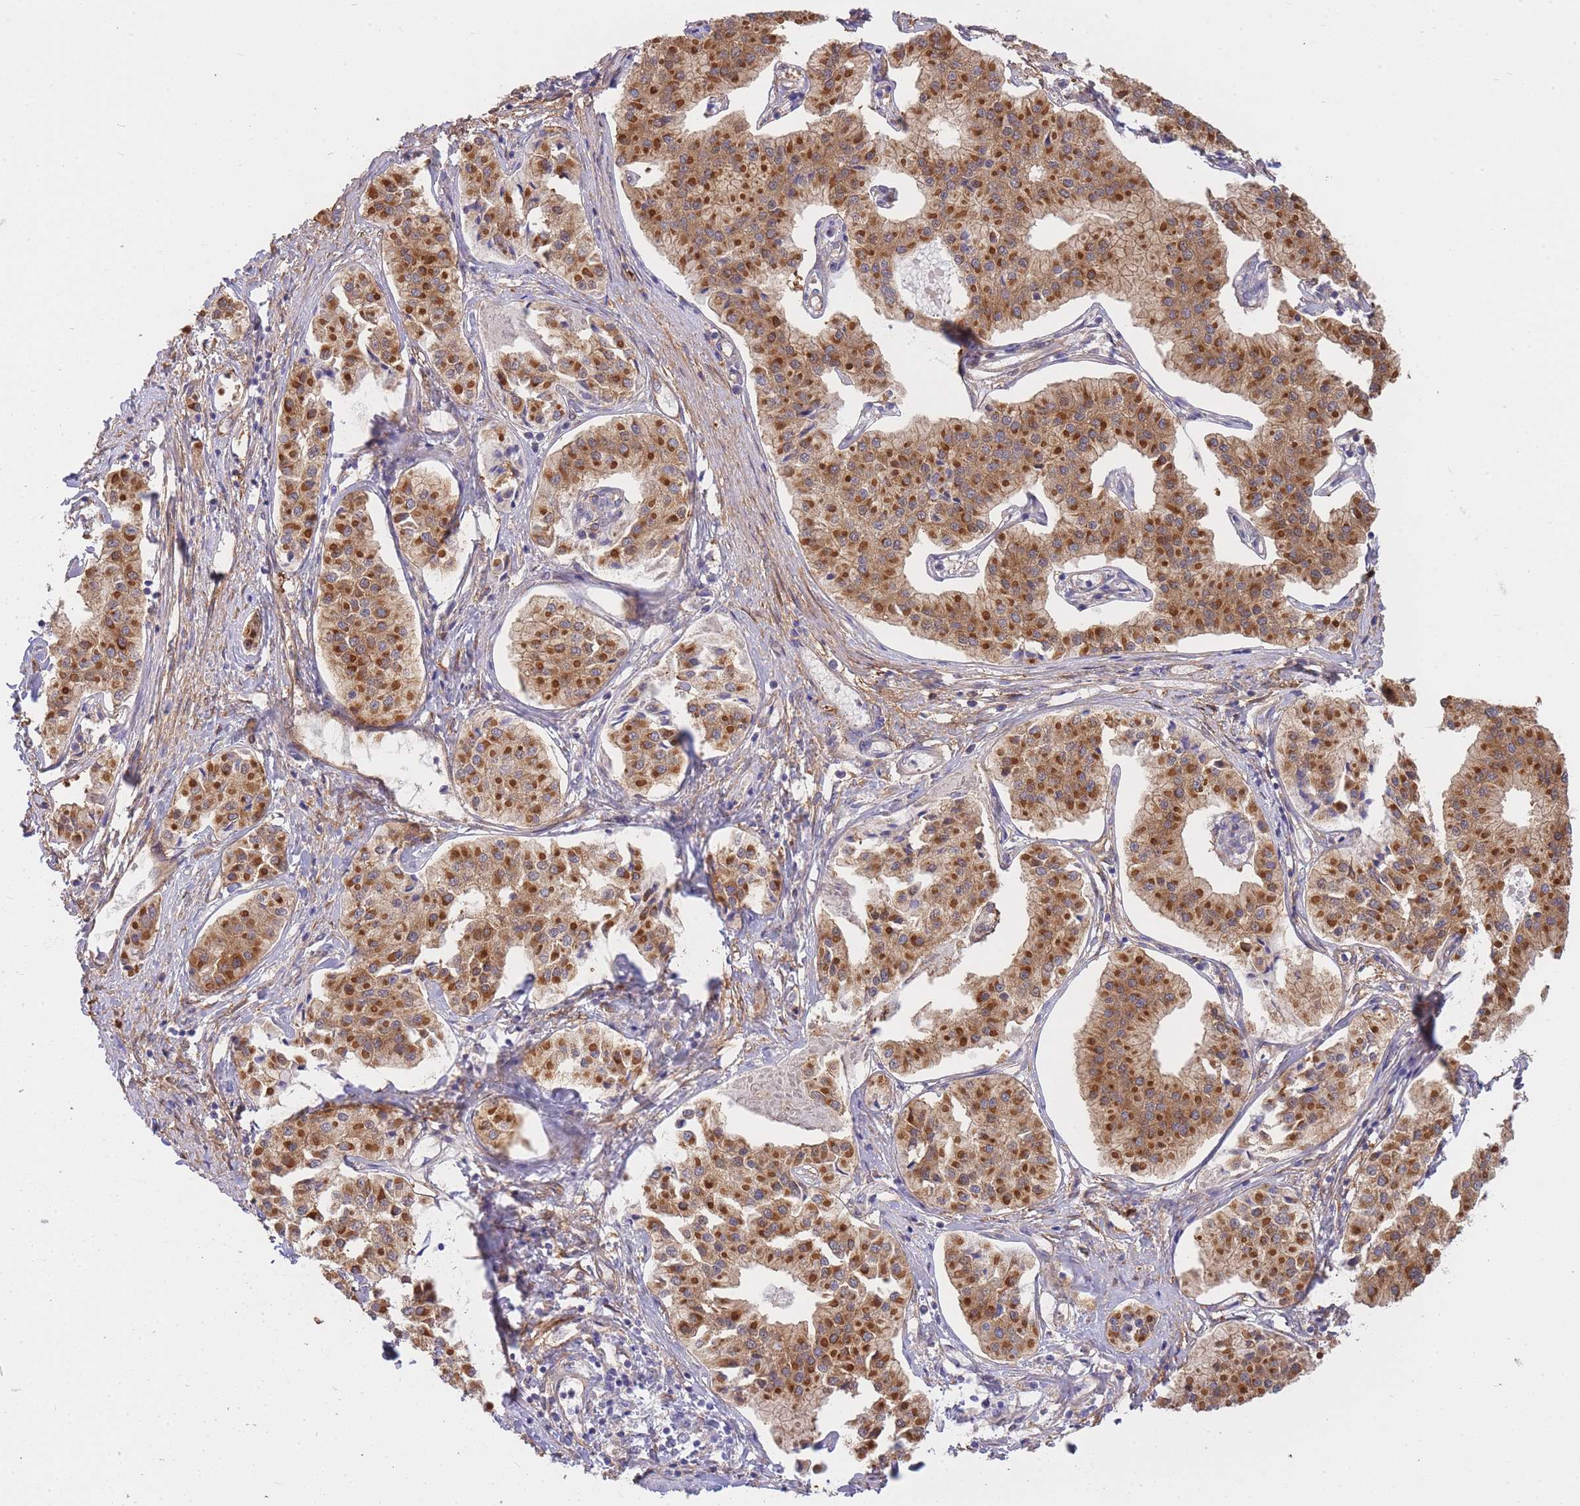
{"staining": {"intensity": "strong", "quantity": ">75%", "location": "cytoplasmic/membranous"}, "tissue": "pancreatic cancer", "cell_type": "Tumor cells", "image_type": "cancer", "snomed": [{"axis": "morphology", "description": "Adenocarcinoma, NOS"}, {"axis": "topography", "description": "Pancreas"}], "caption": "DAB (3,3'-diaminobenzidine) immunohistochemical staining of human adenocarcinoma (pancreatic) reveals strong cytoplasmic/membranous protein positivity in approximately >75% of tumor cells.", "gene": "ECPAS", "patient": {"sex": "female", "age": 50}}